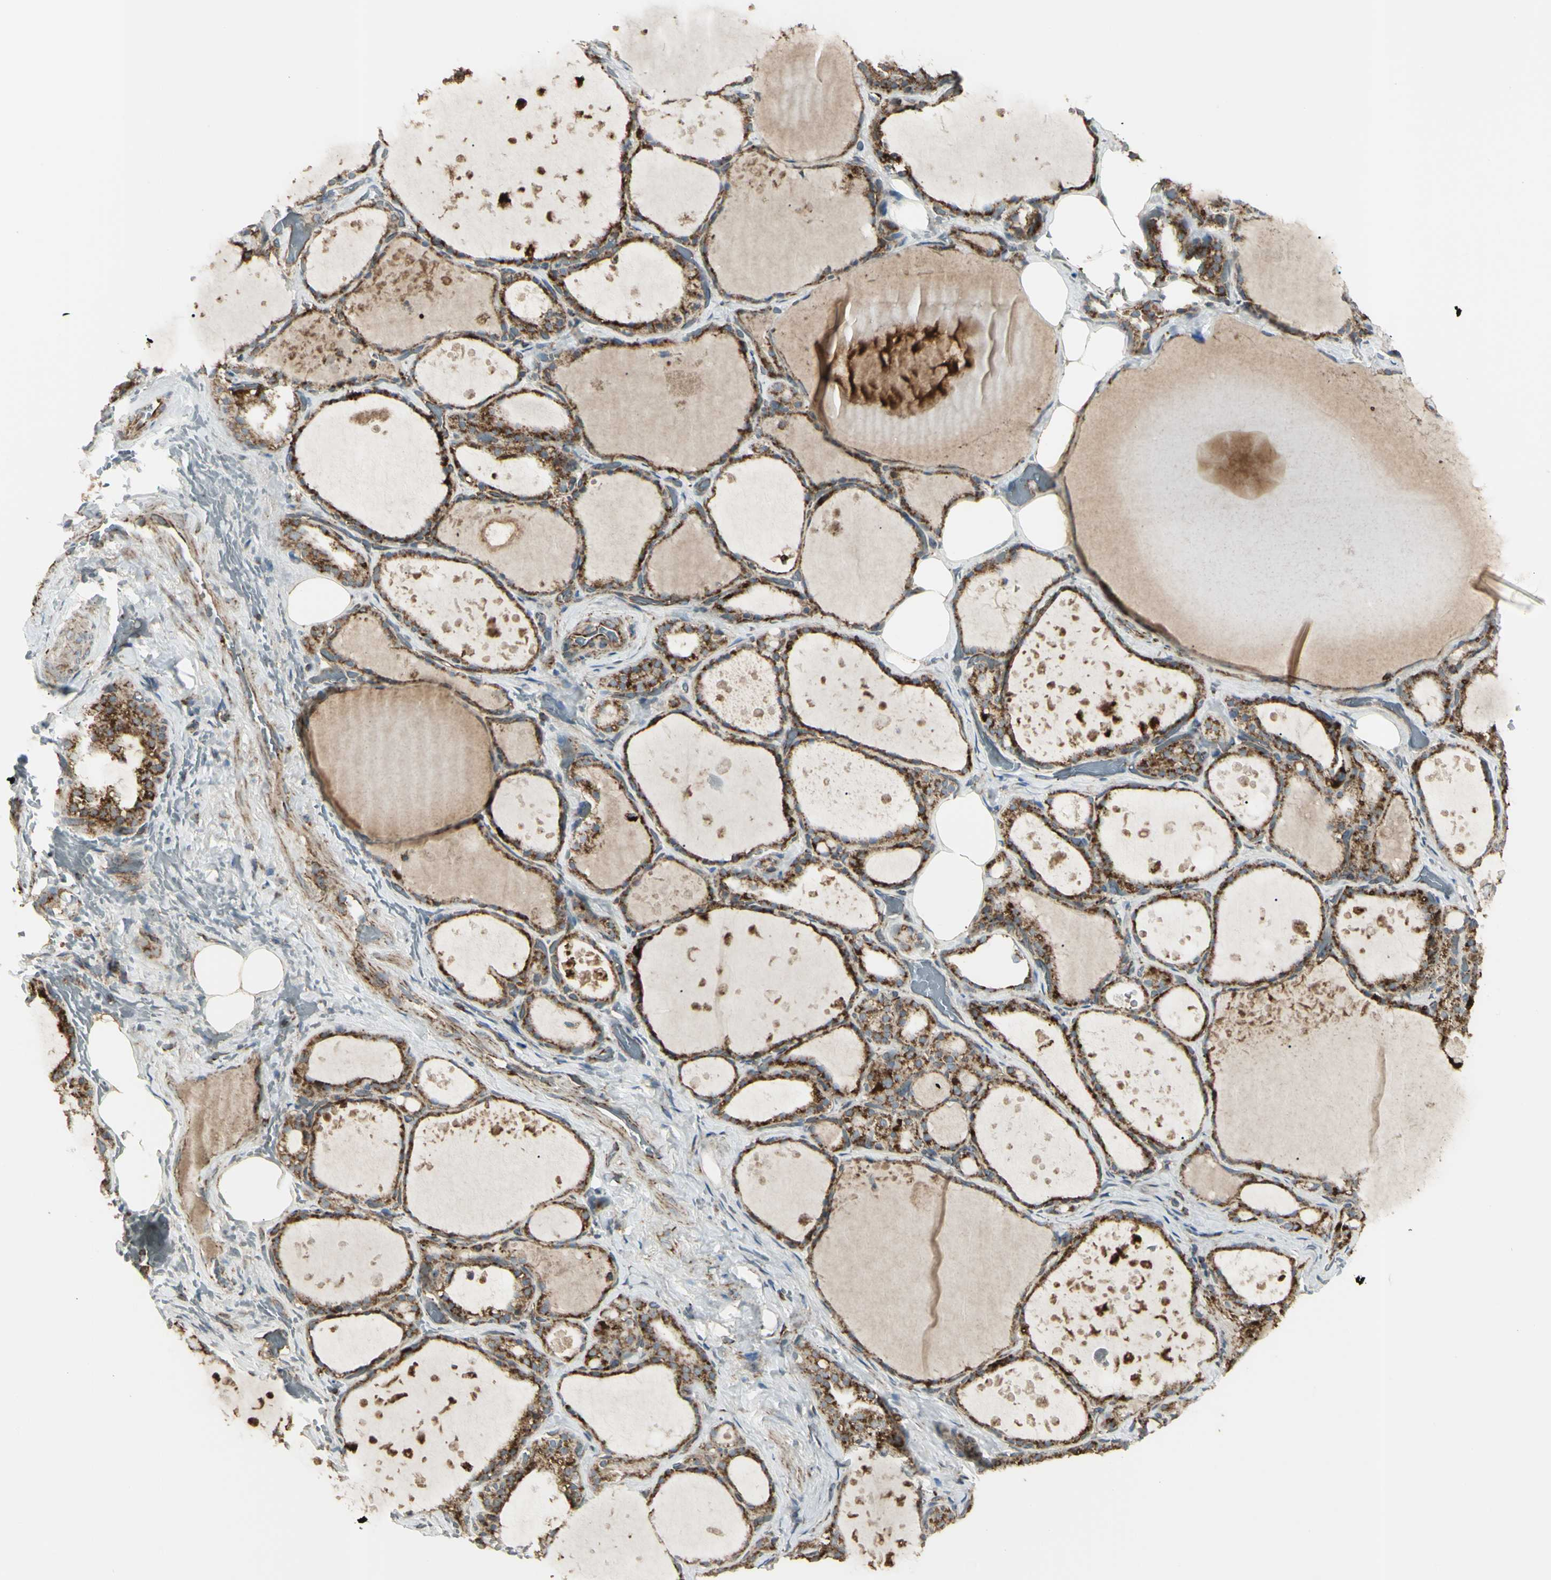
{"staining": {"intensity": "strong", "quantity": ">75%", "location": "cytoplasmic/membranous"}, "tissue": "thyroid gland", "cell_type": "Glandular cells", "image_type": "normal", "snomed": [{"axis": "morphology", "description": "Normal tissue, NOS"}, {"axis": "topography", "description": "Thyroid gland"}], "caption": "Immunohistochemical staining of benign human thyroid gland displays strong cytoplasmic/membranous protein positivity in about >75% of glandular cells.", "gene": "CYB5R1", "patient": {"sex": "male", "age": 61}}